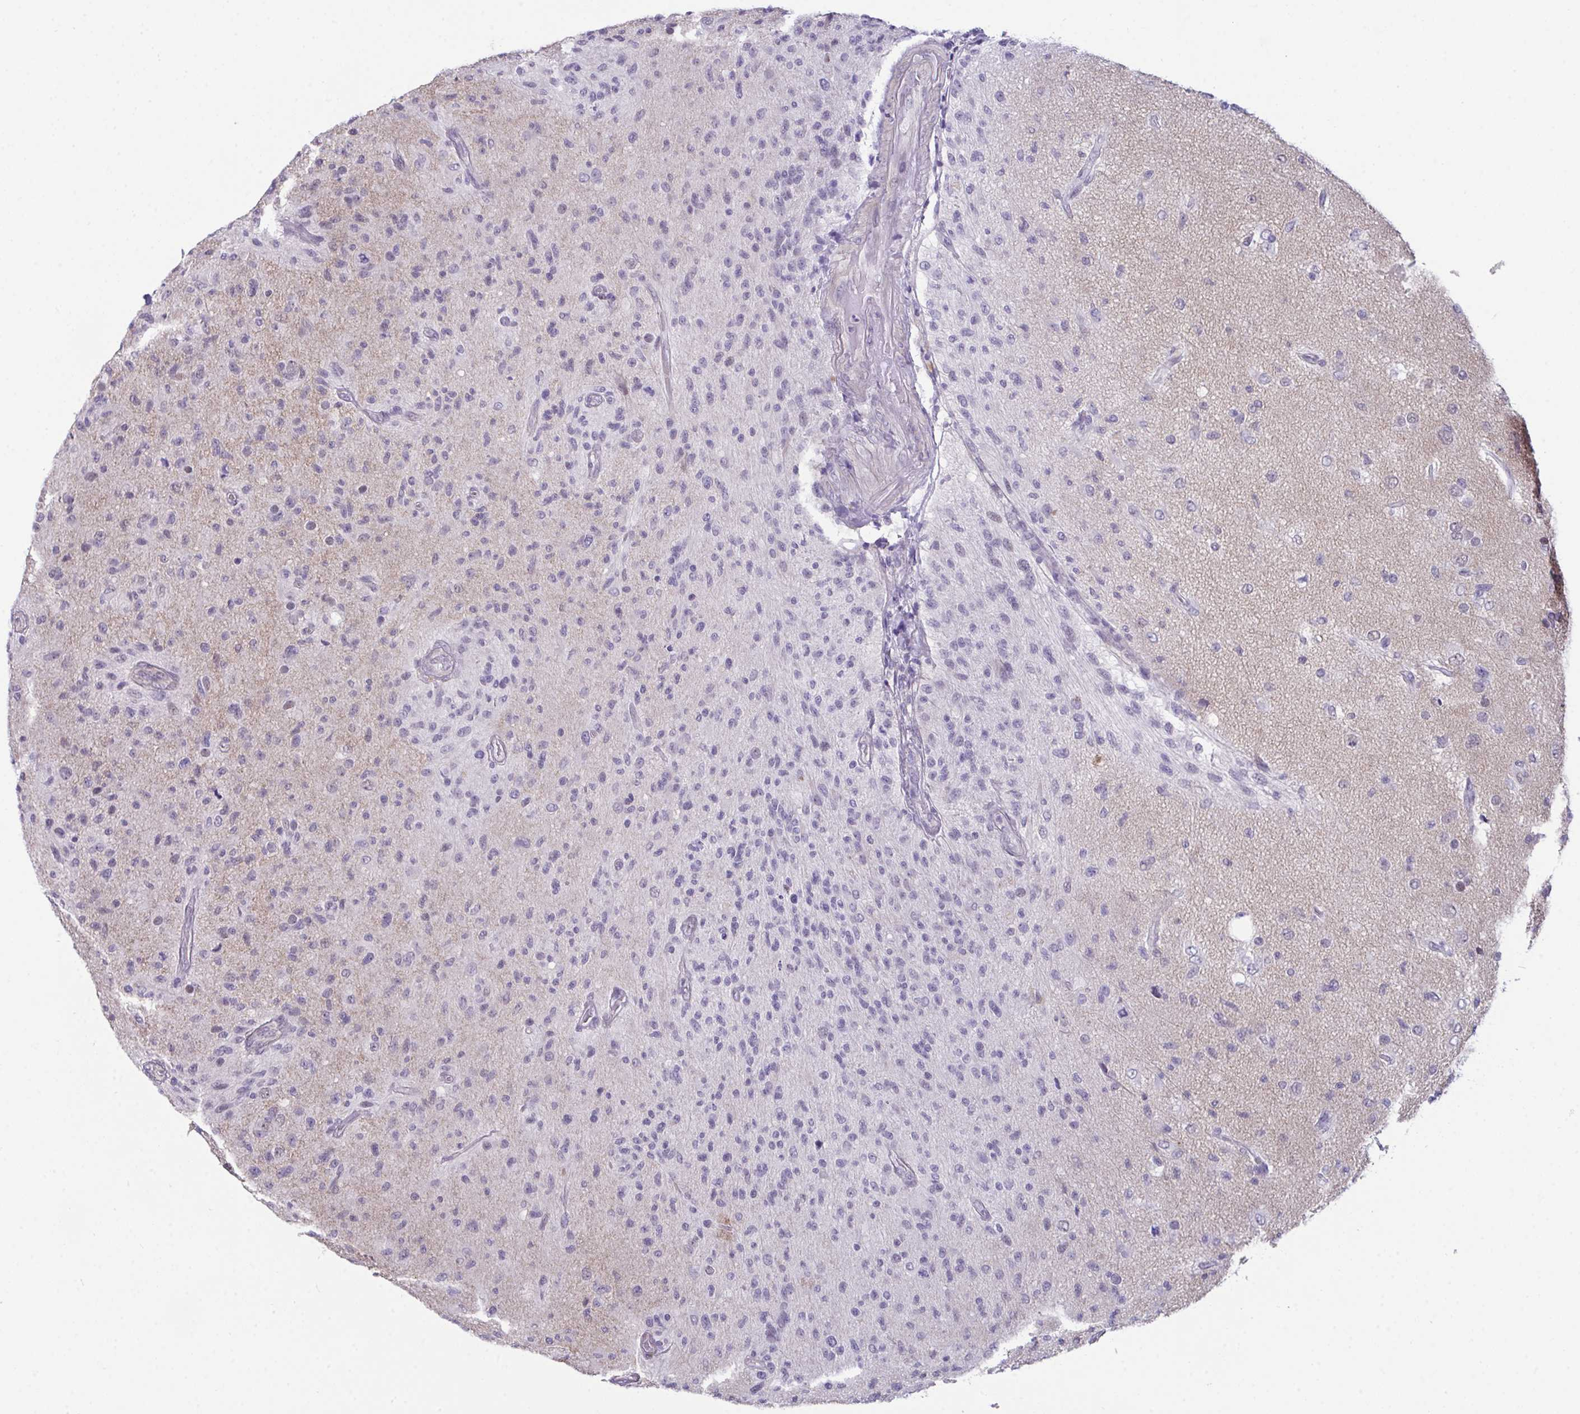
{"staining": {"intensity": "negative", "quantity": "none", "location": "none"}, "tissue": "glioma", "cell_type": "Tumor cells", "image_type": "cancer", "snomed": [{"axis": "morphology", "description": "Glioma, malignant, High grade"}, {"axis": "topography", "description": "Brain"}], "caption": "The IHC image has no significant expression in tumor cells of glioma tissue. Nuclei are stained in blue.", "gene": "ATP6V0D2", "patient": {"sex": "female", "age": 67}}